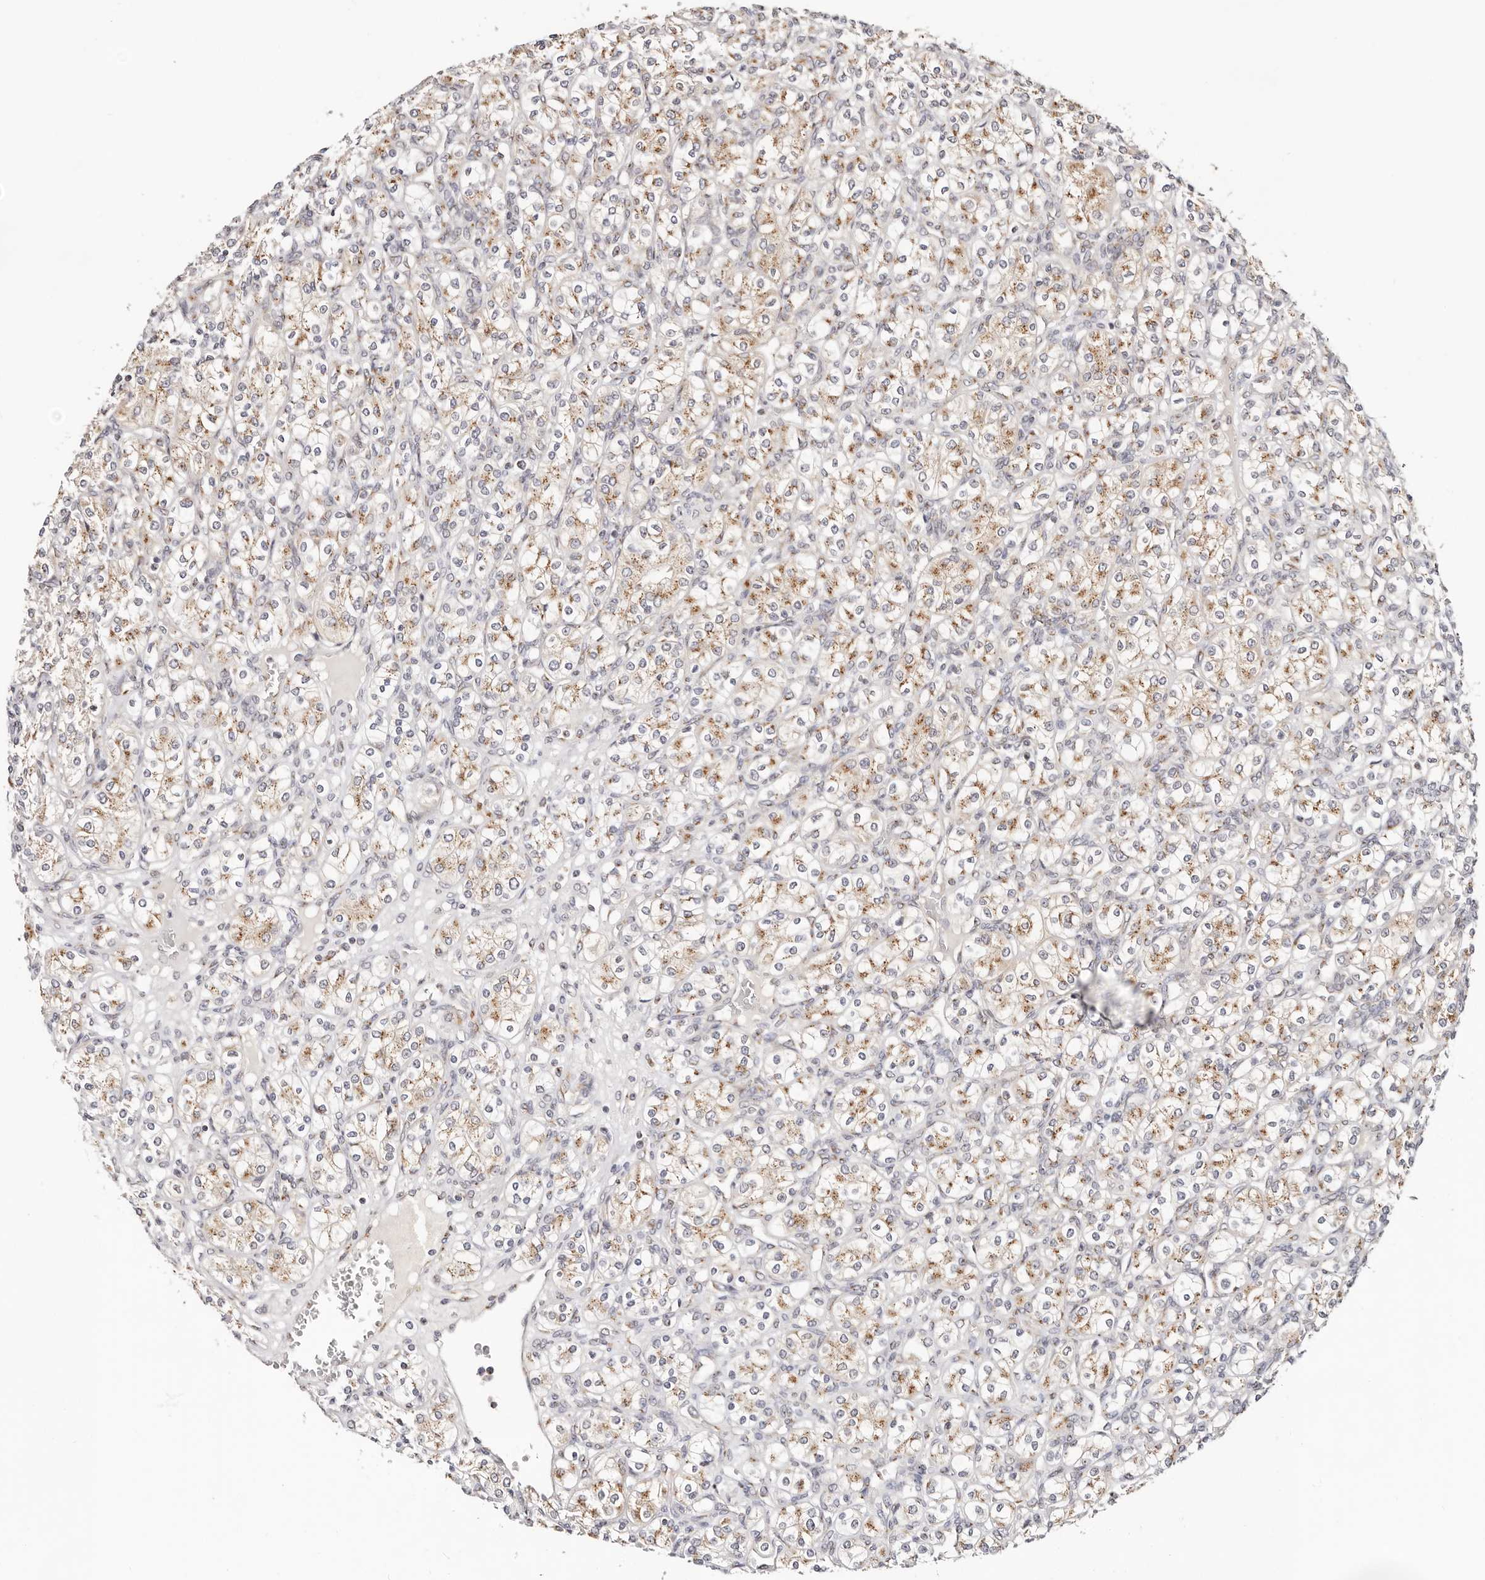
{"staining": {"intensity": "moderate", "quantity": ">75%", "location": "cytoplasmic/membranous"}, "tissue": "renal cancer", "cell_type": "Tumor cells", "image_type": "cancer", "snomed": [{"axis": "morphology", "description": "Adenocarcinoma, NOS"}, {"axis": "topography", "description": "Kidney"}], "caption": "A photomicrograph of human adenocarcinoma (renal) stained for a protein shows moderate cytoplasmic/membranous brown staining in tumor cells. (DAB IHC with brightfield microscopy, high magnification).", "gene": "VIPAS39", "patient": {"sex": "male", "age": 77}}